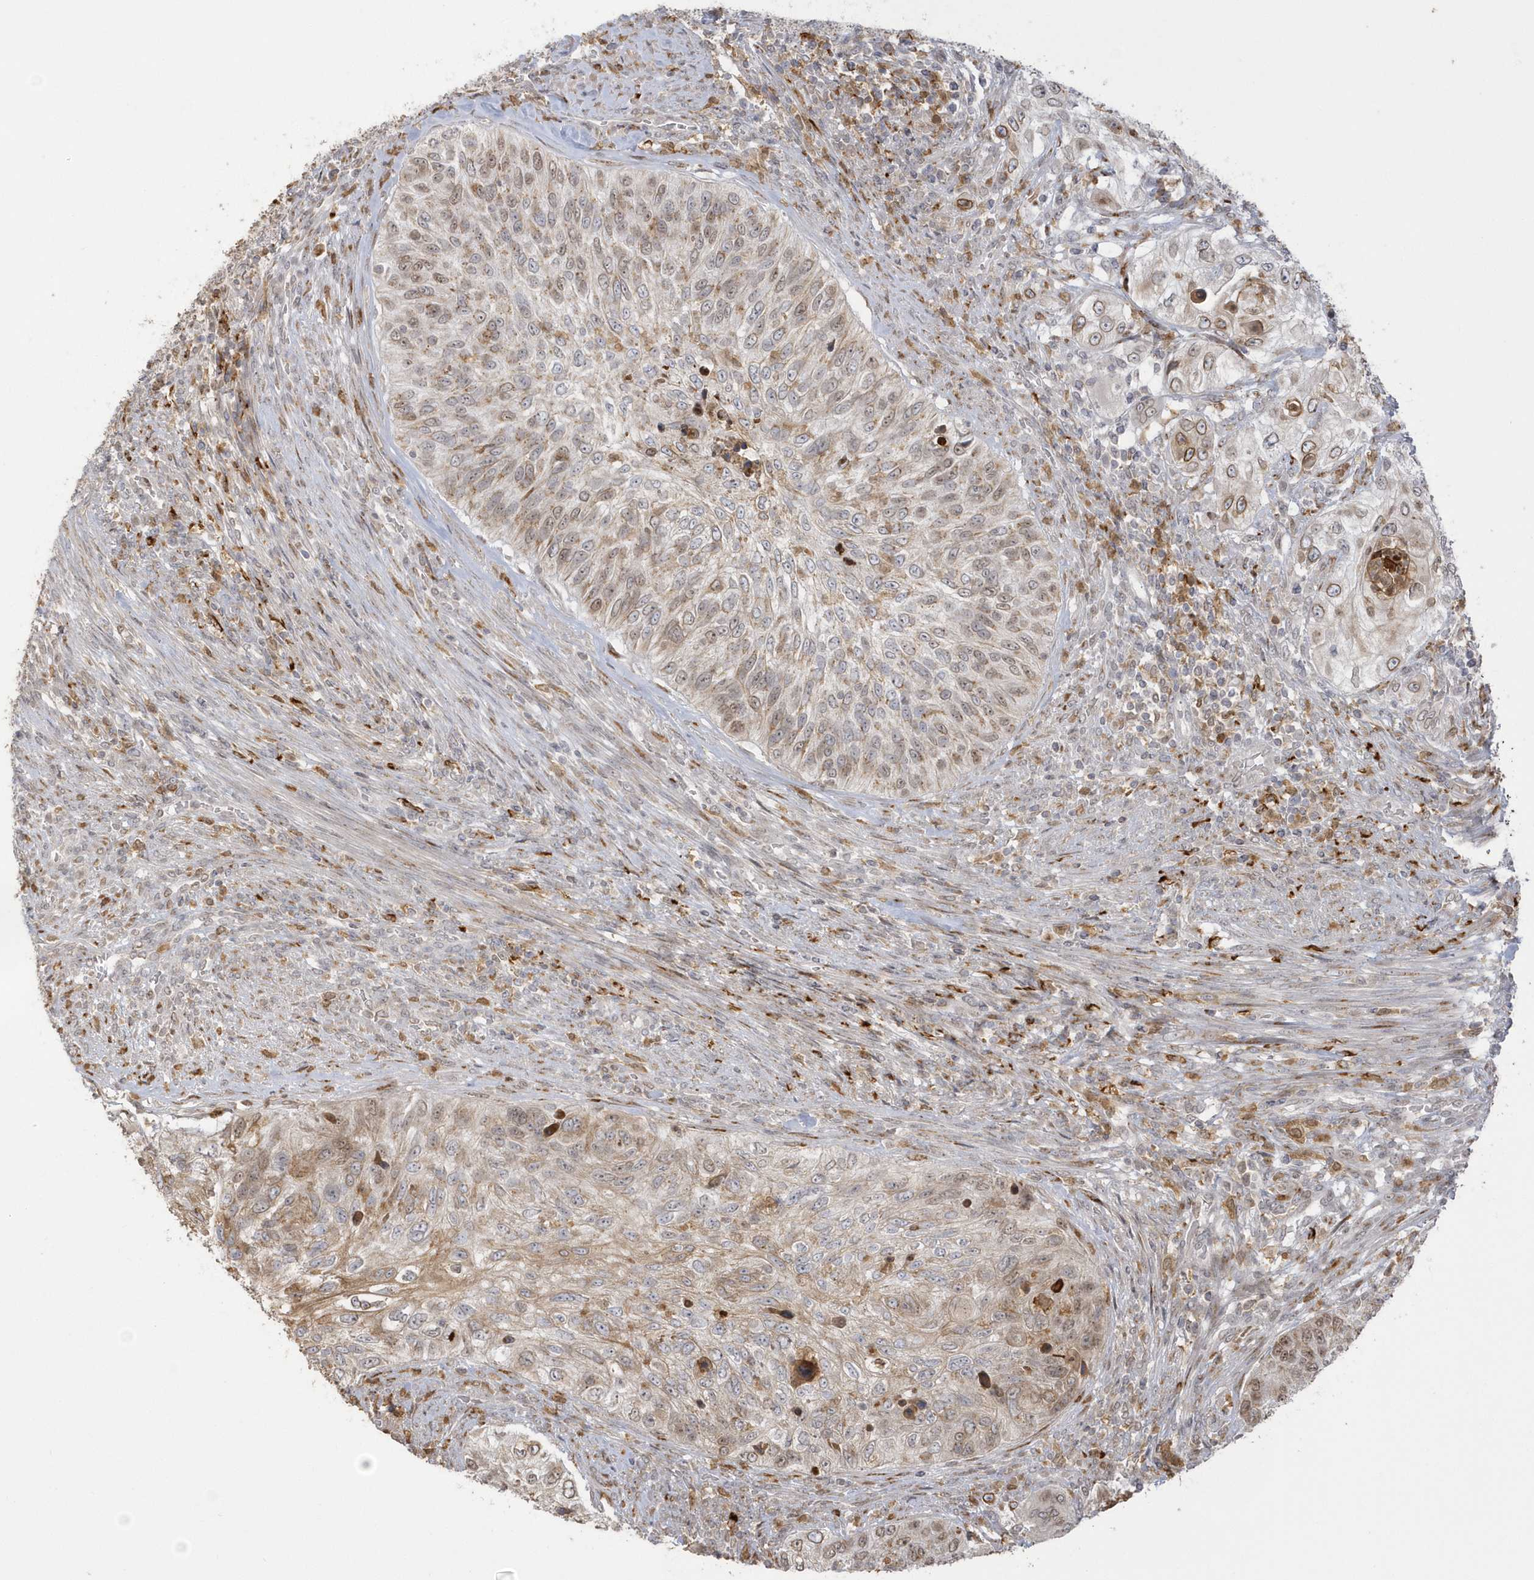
{"staining": {"intensity": "moderate", "quantity": ">75%", "location": "cytoplasmic/membranous"}, "tissue": "urothelial cancer", "cell_type": "Tumor cells", "image_type": "cancer", "snomed": [{"axis": "morphology", "description": "Urothelial carcinoma, High grade"}, {"axis": "topography", "description": "Urinary bladder"}], "caption": "Urothelial carcinoma (high-grade) stained for a protein demonstrates moderate cytoplasmic/membranous positivity in tumor cells.", "gene": "NAF1", "patient": {"sex": "female", "age": 60}}